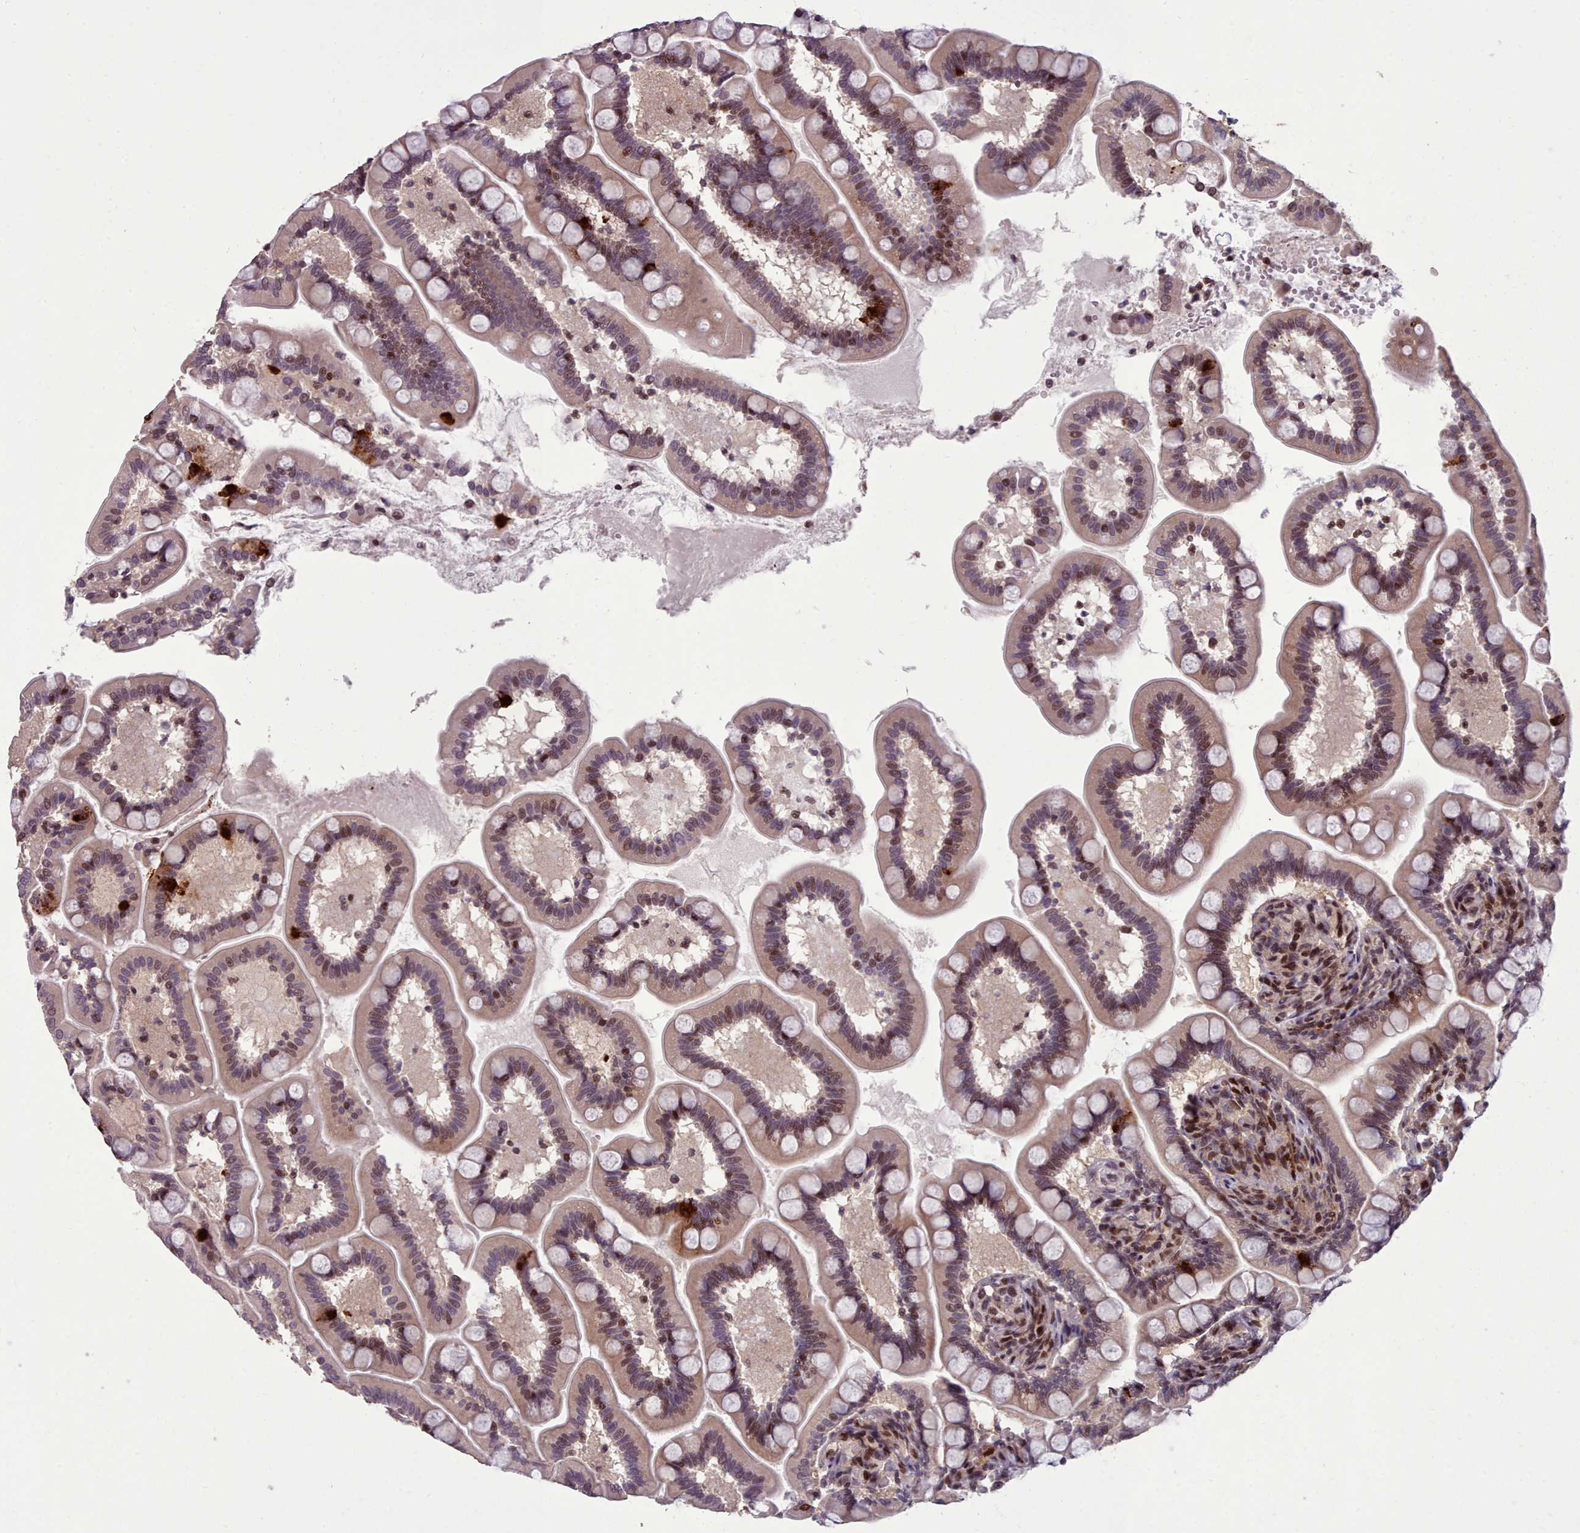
{"staining": {"intensity": "weak", "quantity": "25%-75%", "location": "cytoplasmic/membranous,nuclear"}, "tissue": "small intestine", "cell_type": "Glandular cells", "image_type": "normal", "snomed": [{"axis": "morphology", "description": "Normal tissue, NOS"}, {"axis": "topography", "description": "Small intestine"}], "caption": "Small intestine stained with DAB (3,3'-diaminobenzidine) immunohistochemistry (IHC) exhibits low levels of weak cytoplasmic/membranous,nuclear expression in approximately 25%-75% of glandular cells.", "gene": "ENSA", "patient": {"sex": "female", "age": 64}}